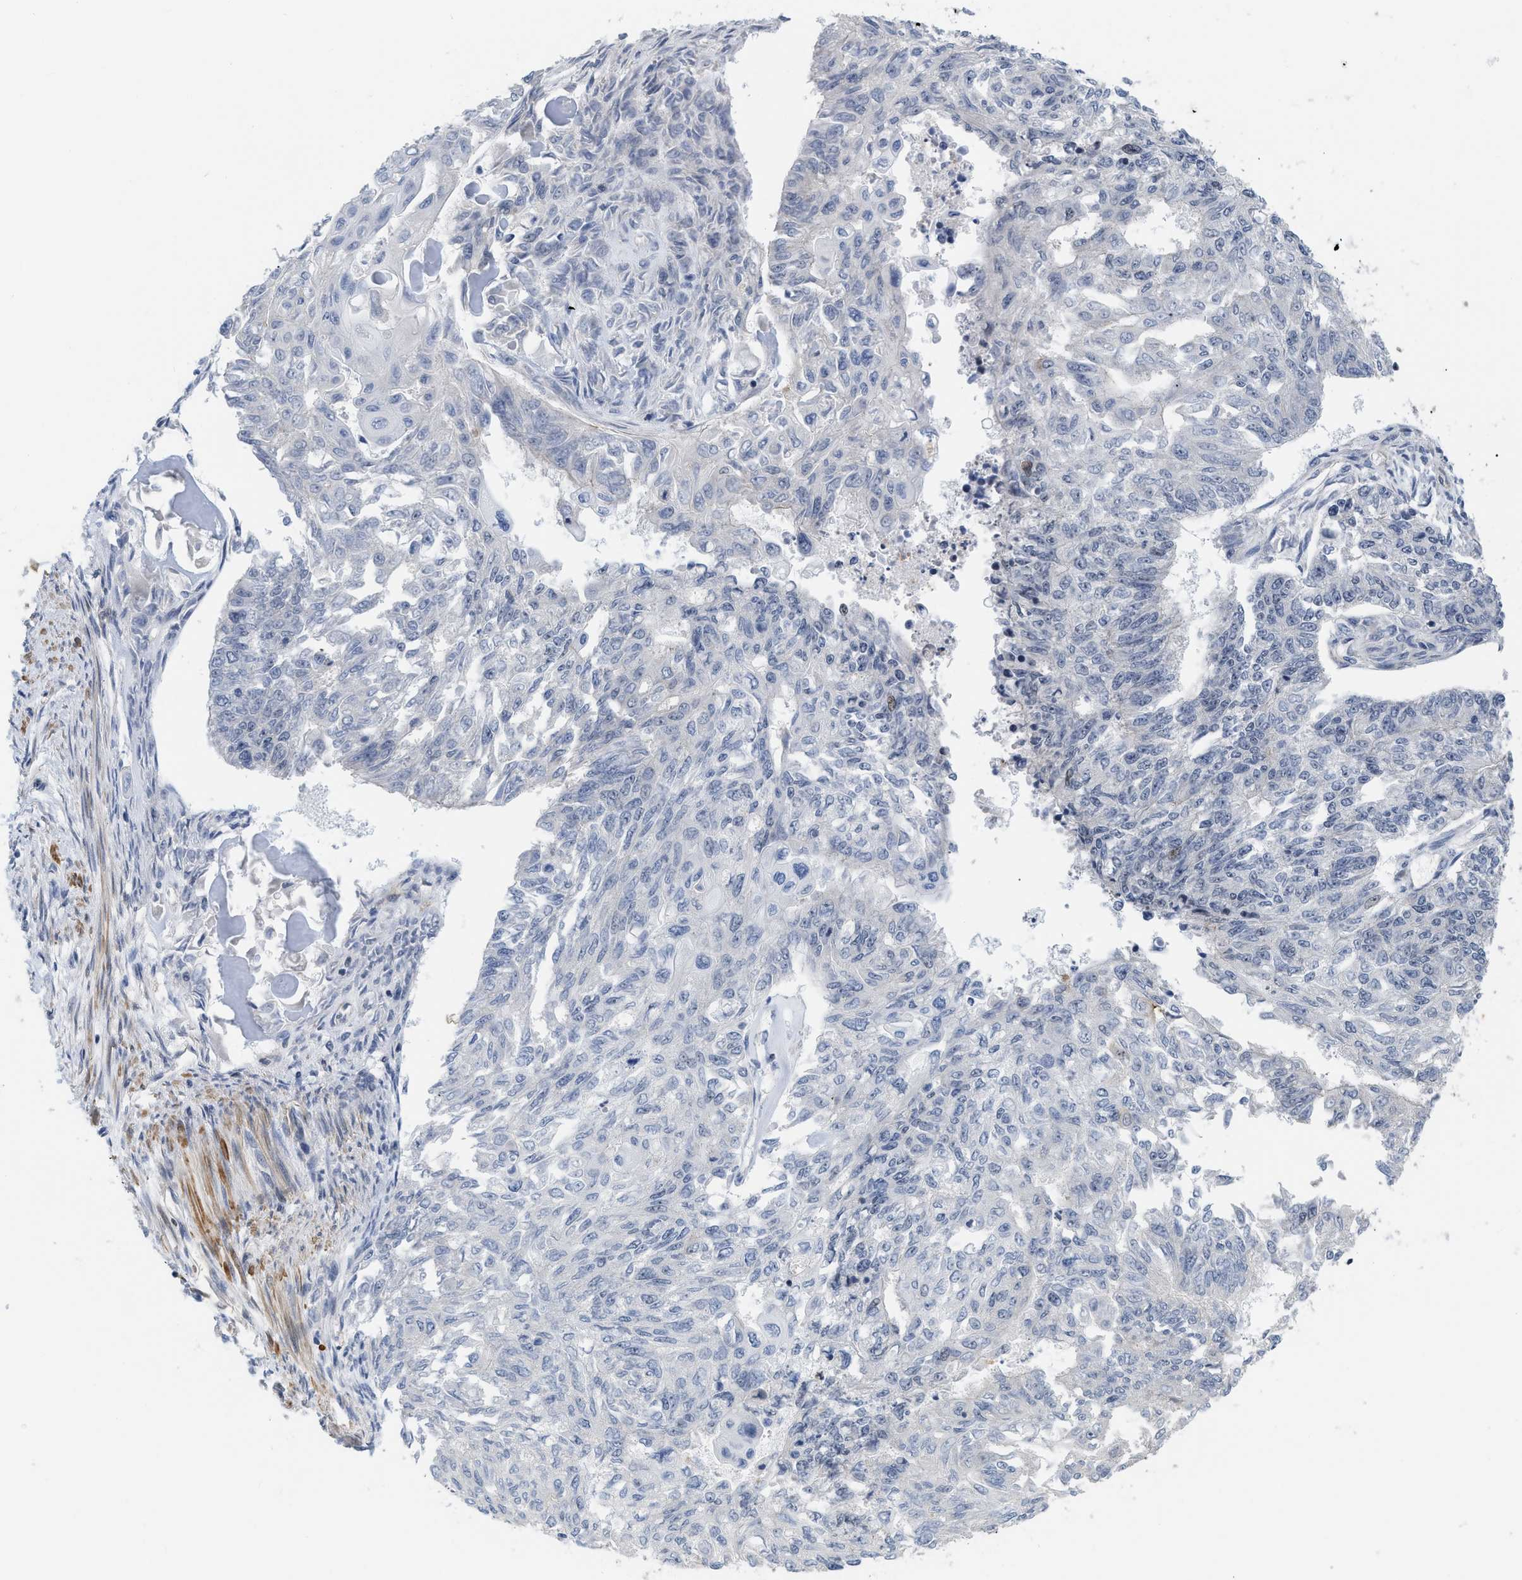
{"staining": {"intensity": "negative", "quantity": "none", "location": "none"}, "tissue": "endometrial cancer", "cell_type": "Tumor cells", "image_type": "cancer", "snomed": [{"axis": "morphology", "description": "Adenocarcinoma, NOS"}, {"axis": "topography", "description": "Endometrium"}], "caption": "A micrograph of endometrial adenocarcinoma stained for a protein reveals no brown staining in tumor cells.", "gene": "GPRASP2", "patient": {"sex": "female", "age": 32}}